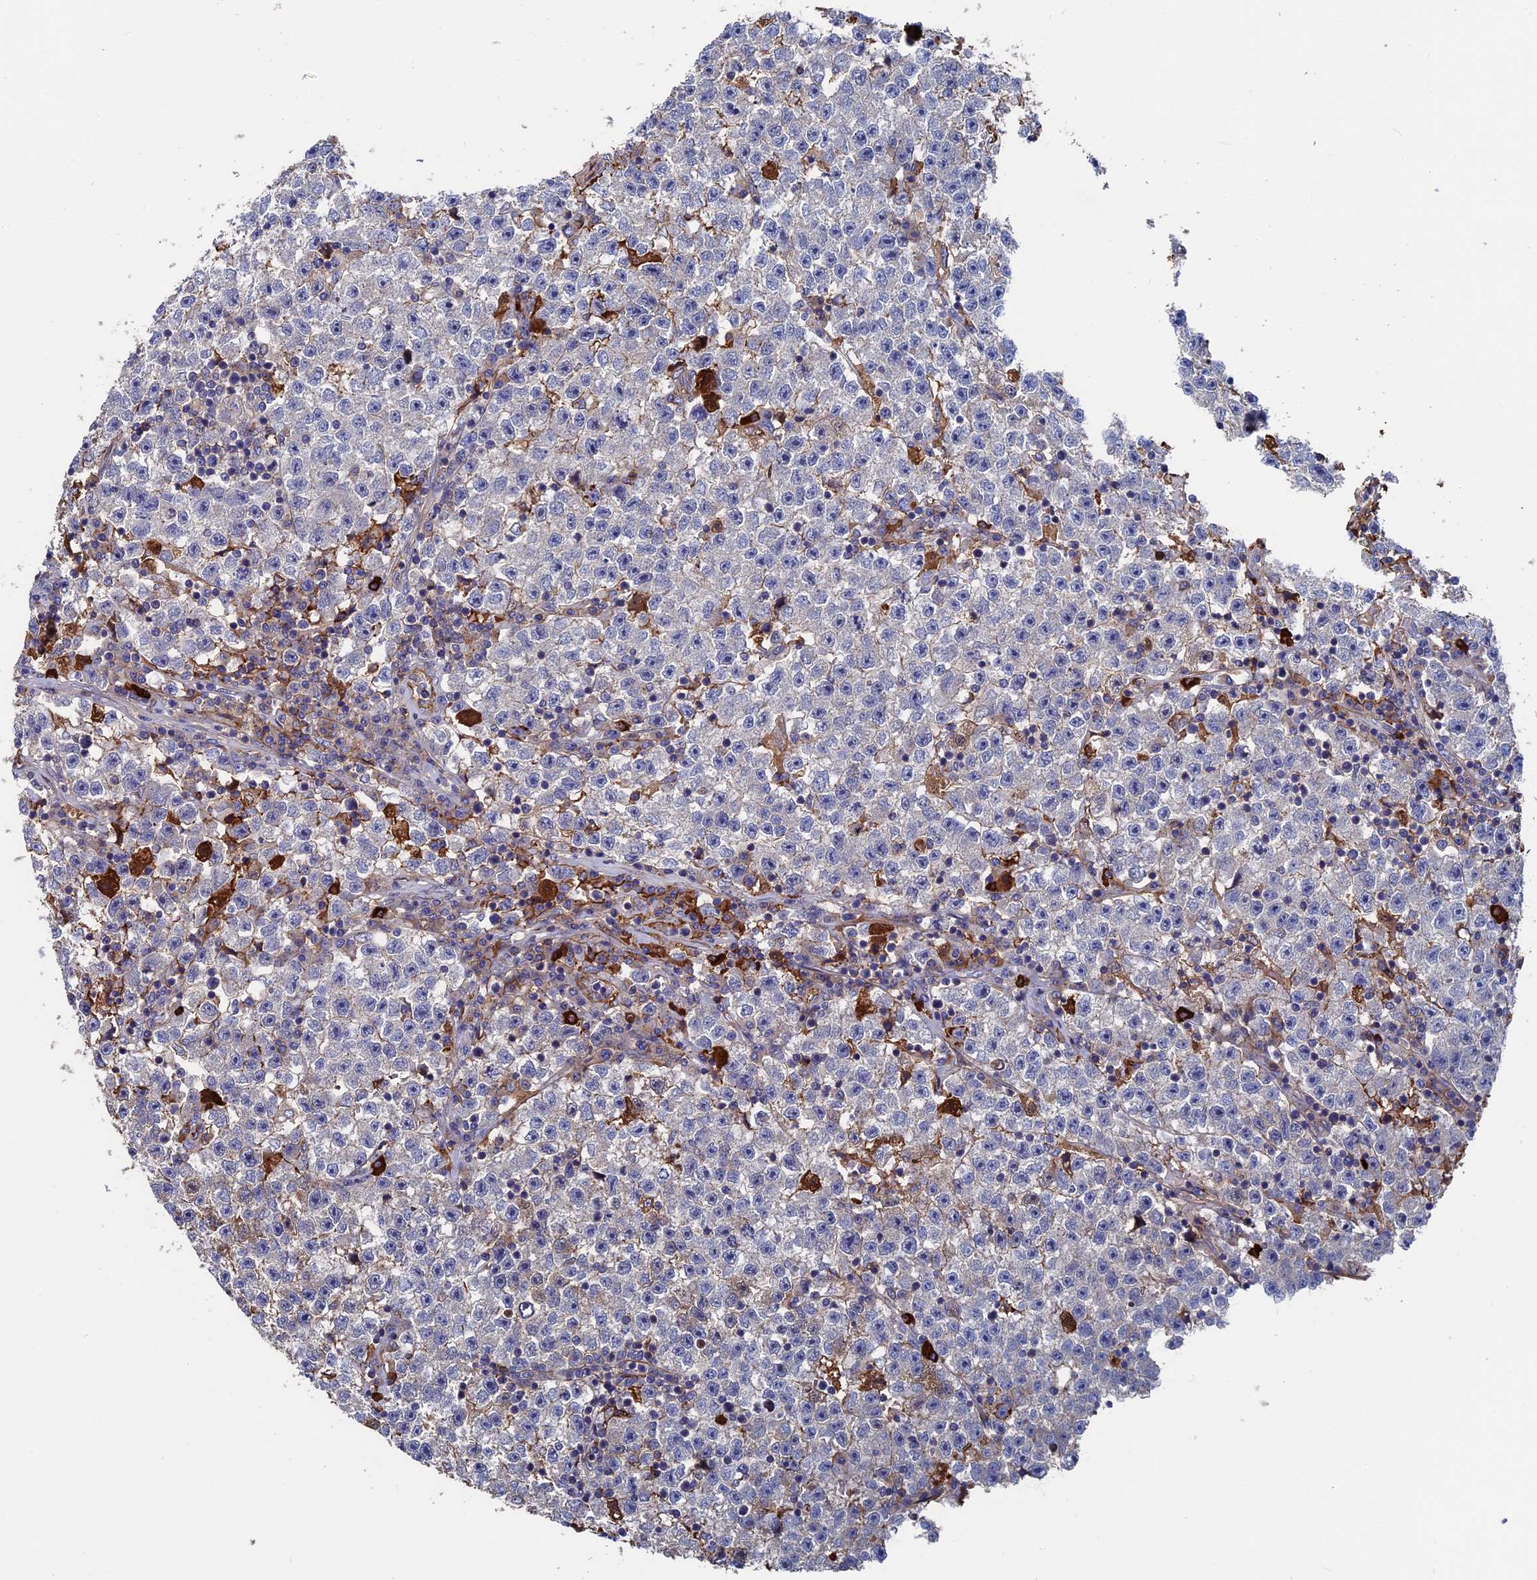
{"staining": {"intensity": "weak", "quantity": "<25%", "location": "cytoplasmic/membranous"}, "tissue": "testis cancer", "cell_type": "Tumor cells", "image_type": "cancer", "snomed": [{"axis": "morphology", "description": "Seminoma, NOS"}, {"axis": "topography", "description": "Testis"}], "caption": "An IHC micrograph of testis cancer is shown. There is no staining in tumor cells of testis cancer.", "gene": "RPUSD1", "patient": {"sex": "male", "age": 22}}